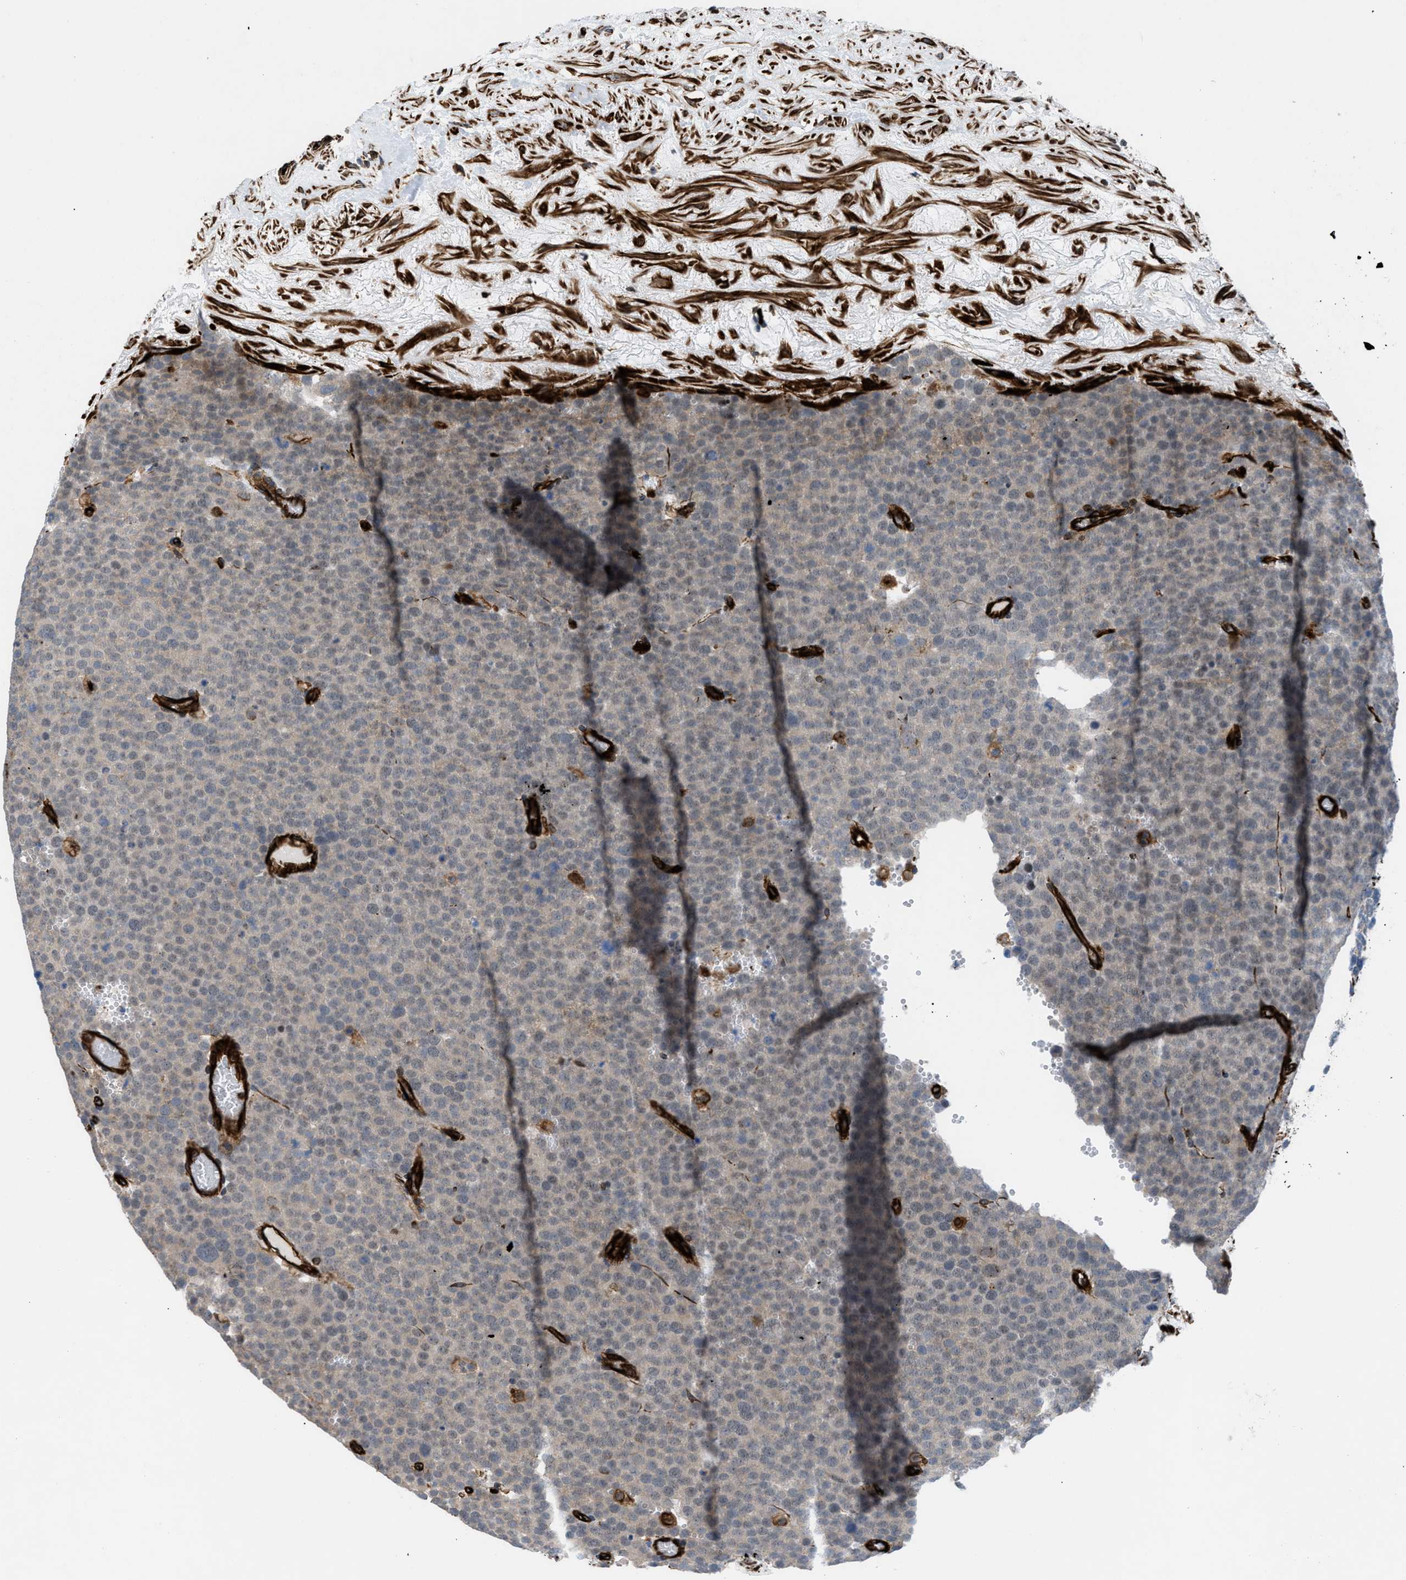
{"staining": {"intensity": "weak", "quantity": "25%-75%", "location": "cytoplasmic/membranous"}, "tissue": "testis cancer", "cell_type": "Tumor cells", "image_type": "cancer", "snomed": [{"axis": "morphology", "description": "Normal tissue, NOS"}, {"axis": "morphology", "description": "Seminoma, NOS"}, {"axis": "topography", "description": "Testis"}], "caption": "A high-resolution photomicrograph shows immunohistochemistry staining of testis seminoma, which exhibits weak cytoplasmic/membranous positivity in approximately 25%-75% of tumor cells. Nuclei are stained in blue.", "gene": "PTPRE", "patient": {"sex": "male", "age": 71}}